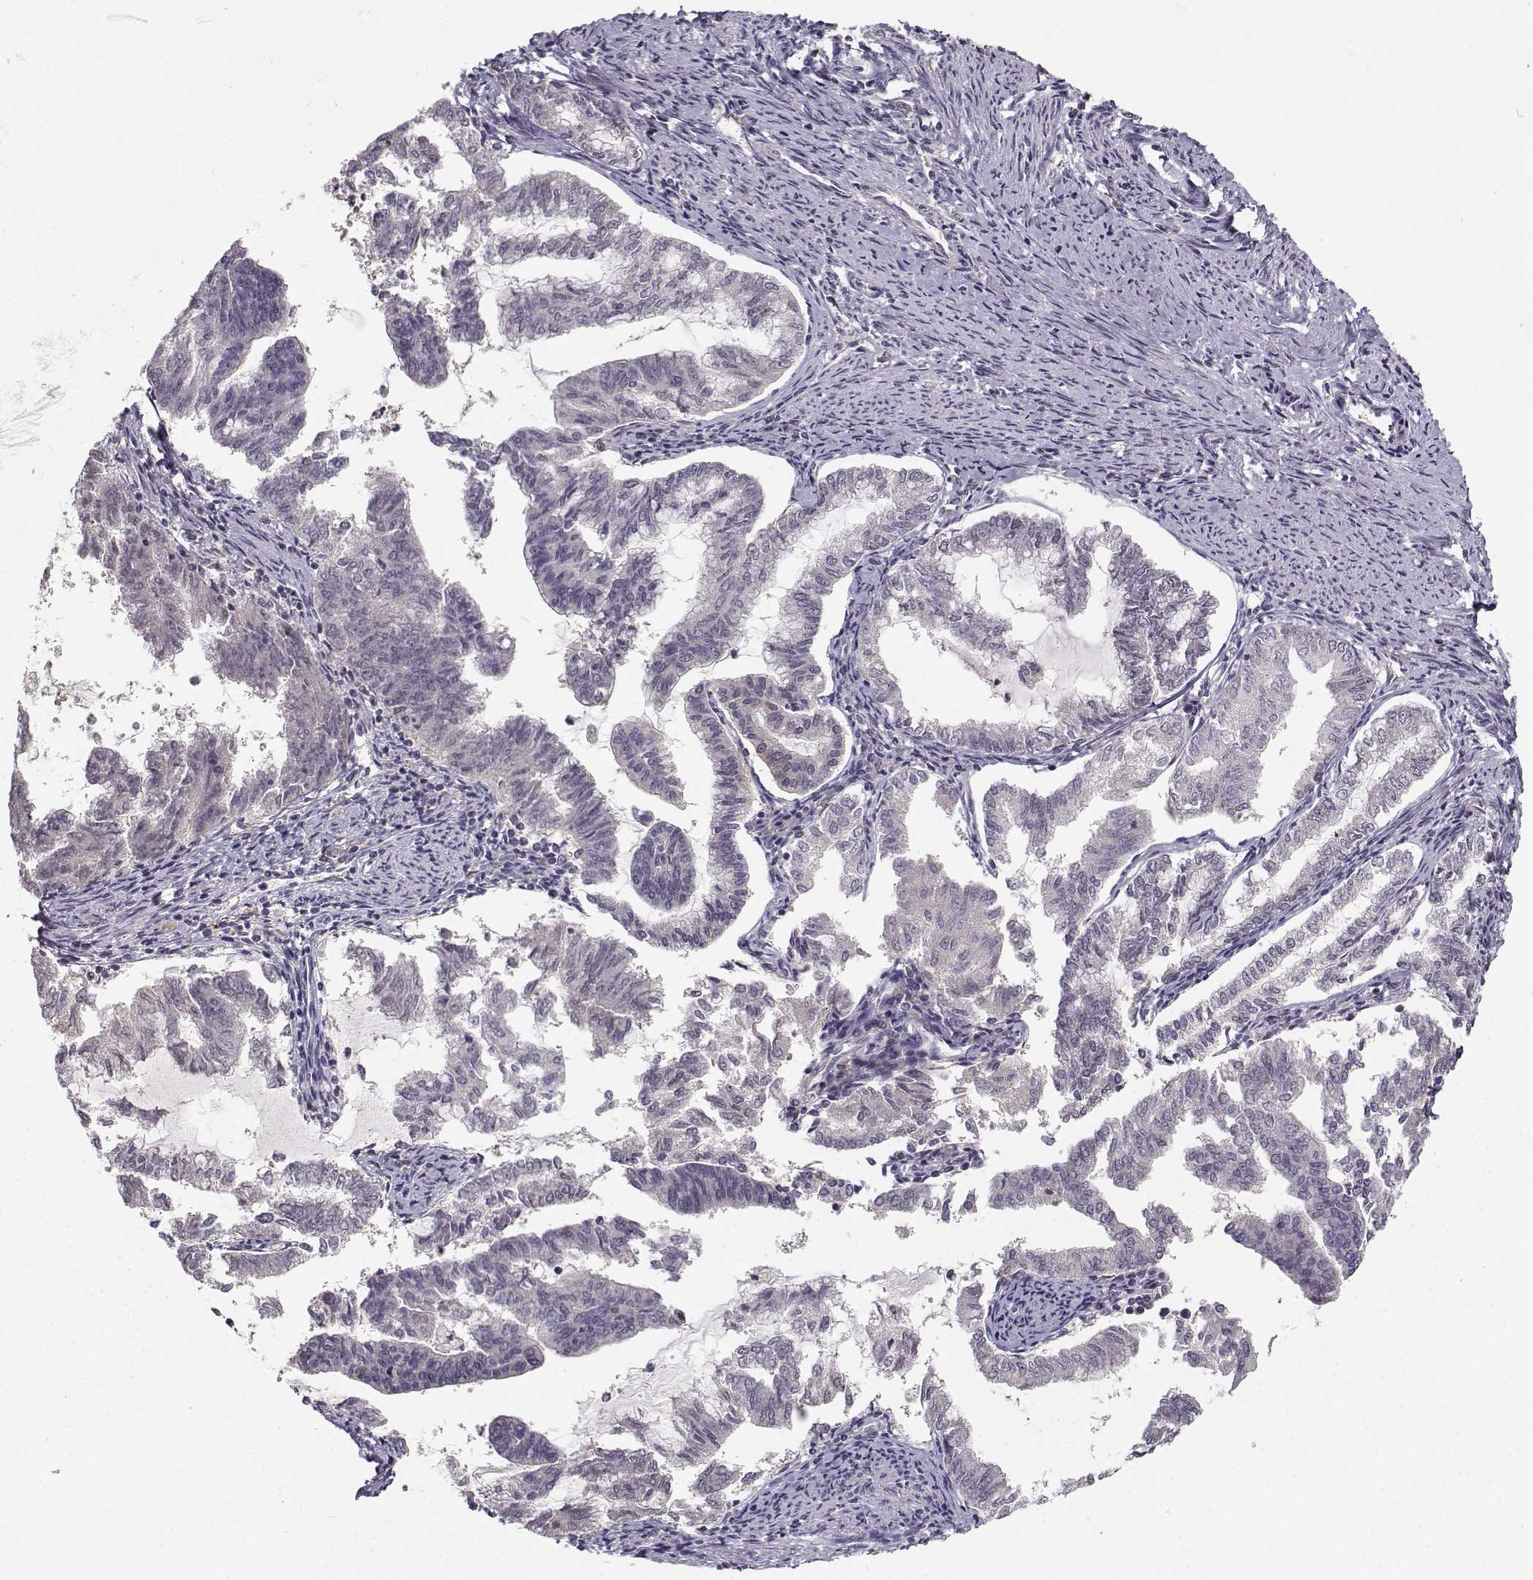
{"staining": {"intensity": "negative", "quantity": "none", "location": "none"}, "tissue": "endometrial cancer", "cell_type": "Tumor cells", "image_type": "cancer", "snomed": [{"axis": "morphology", "description": "Adenocarcinoma, NOS"}, {"axis": "topography", "description": "Endometrium"}], "caption": "Human endometrial adenocarcinoma stained for a protein using immunohistochemistry shows no positivity in tumor cells.", "gene": "RGS9BP", "patient": {"sex": "female", "age": 79}}